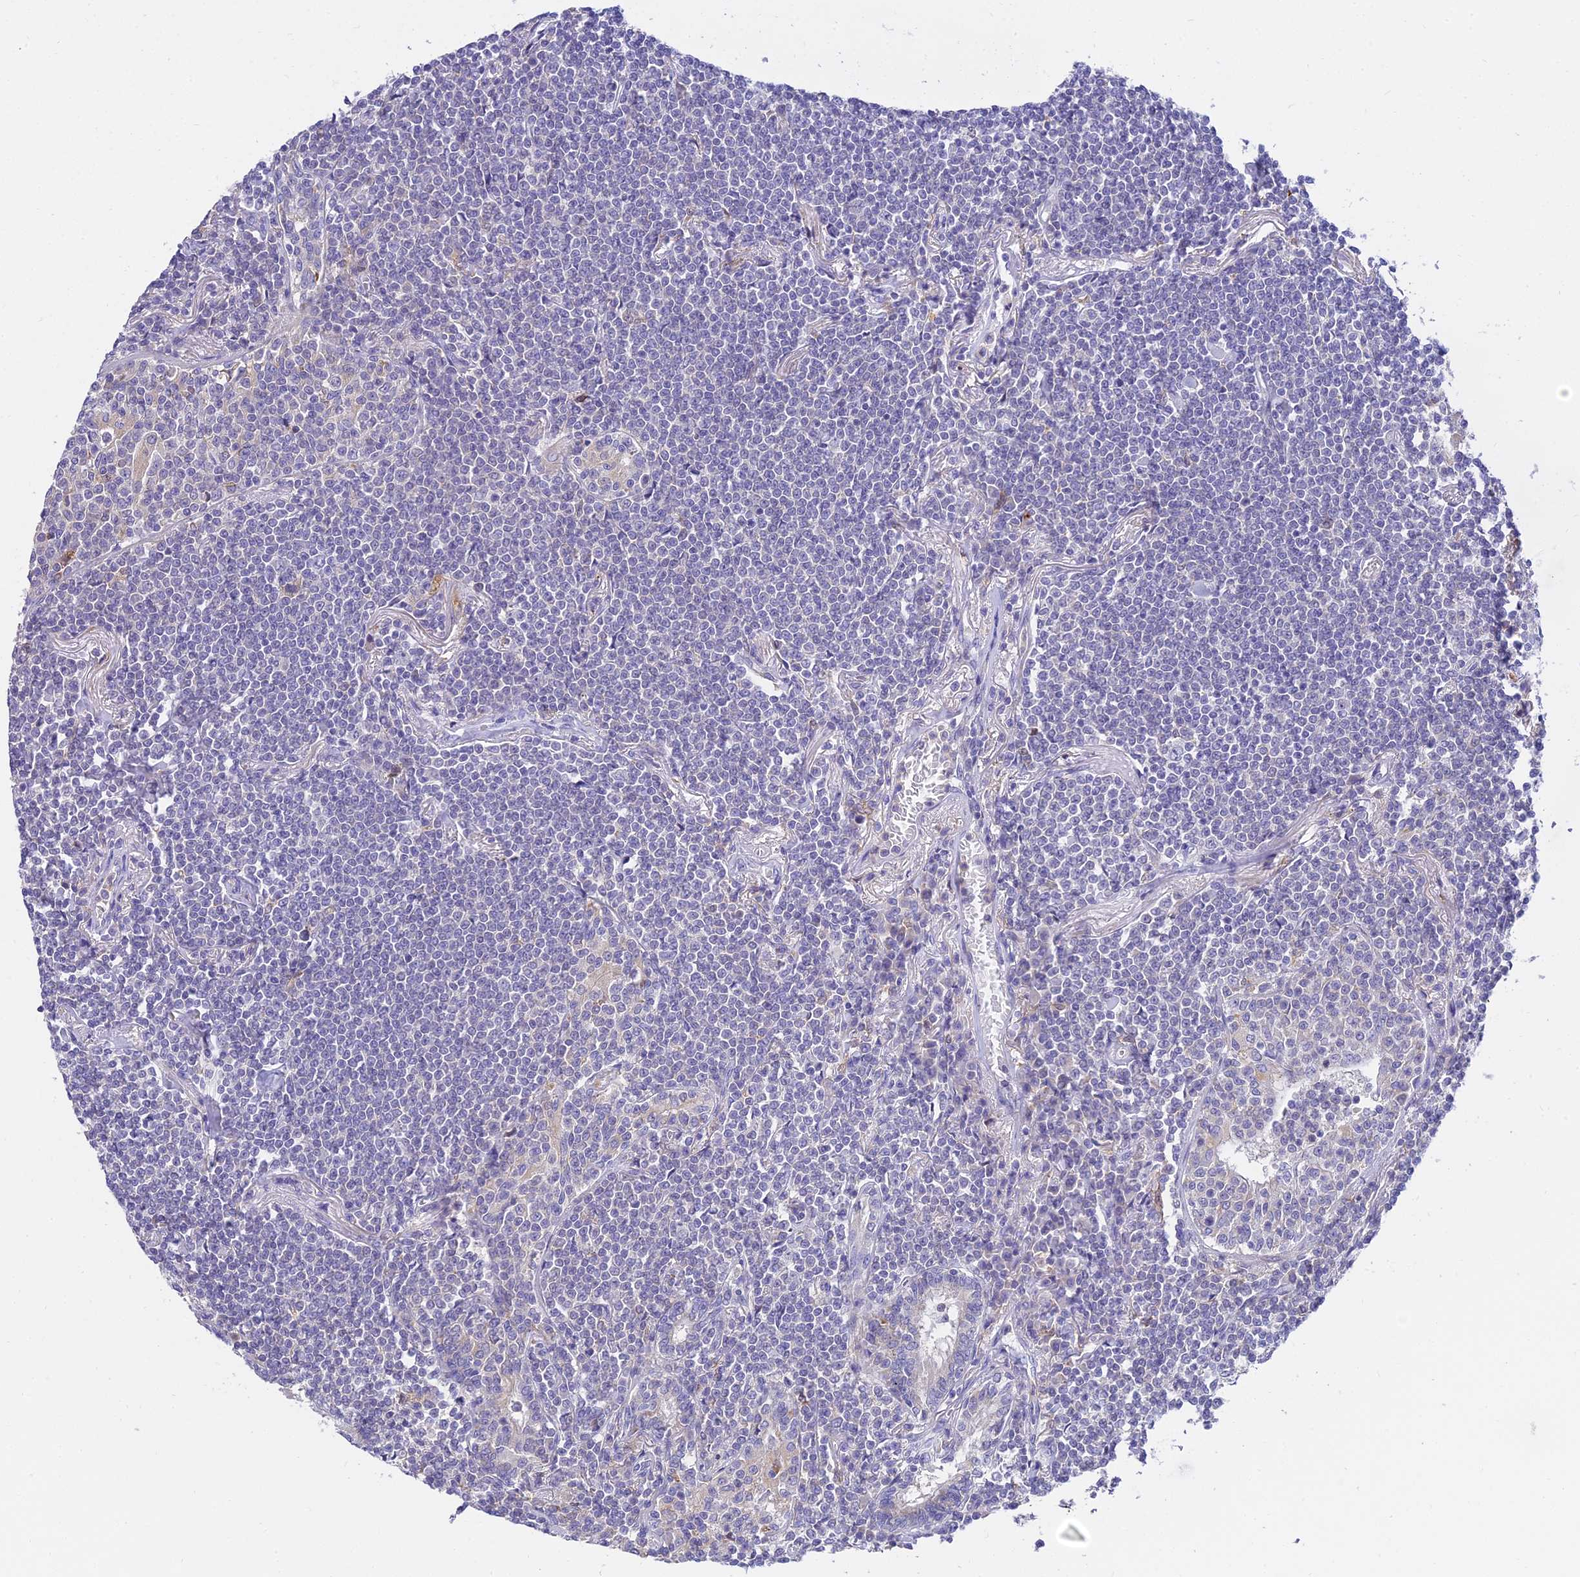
{"staining": {"intensity": "negative", "quantity": "none", "location": "none"}, "tissue": "lymphoma", "cell_type": "Tumor cells", "image_type": "cancer", "snomed": [{"axis": "morphology", "description": "Malignant lymphoma, non-Hodgkin's type, Low grade"}, {"axis": "topography", "description": "Lung"}], "caption": "There is no significant positivity in tumor cells of lymphoma.", "gene": "ARL8B", "patient": {"sex": "female", "age": 71}}